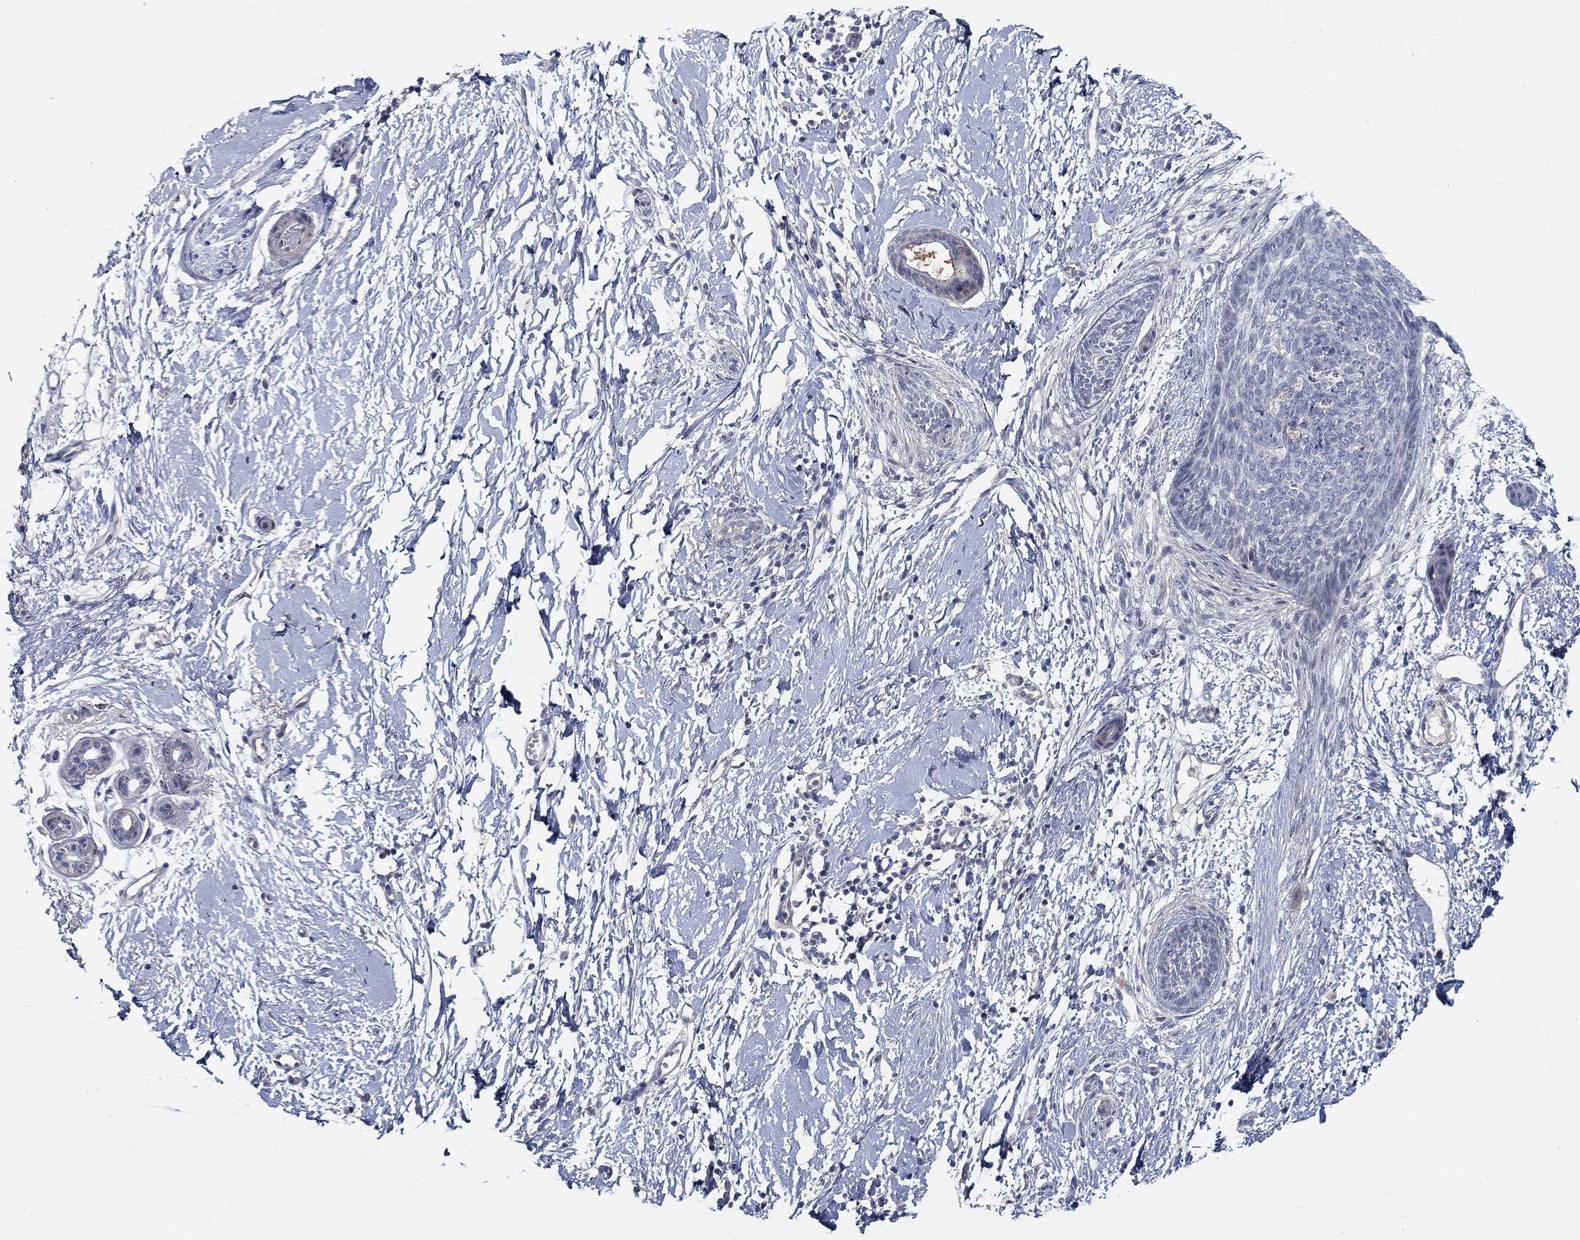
{"staining": {"intensity": "negative", "quantity": "none", "location": "none"}, "tissue": "skin cancer", "cell_type": "Tumor cells", "image_type": "cancer", "snomed": [{"axis": "morphology", "description": "Normal tissue, NOS"}, {"axis": "morphology", "description": "Basal cell carcinoma"}, {"axis": "topography", "description": "Skin"}], "caption": "Tumor cells are negative for protein expression in human skin cancer.", "gene": "MYBPC1", "patient": {"sex": "male", "age": 84}}